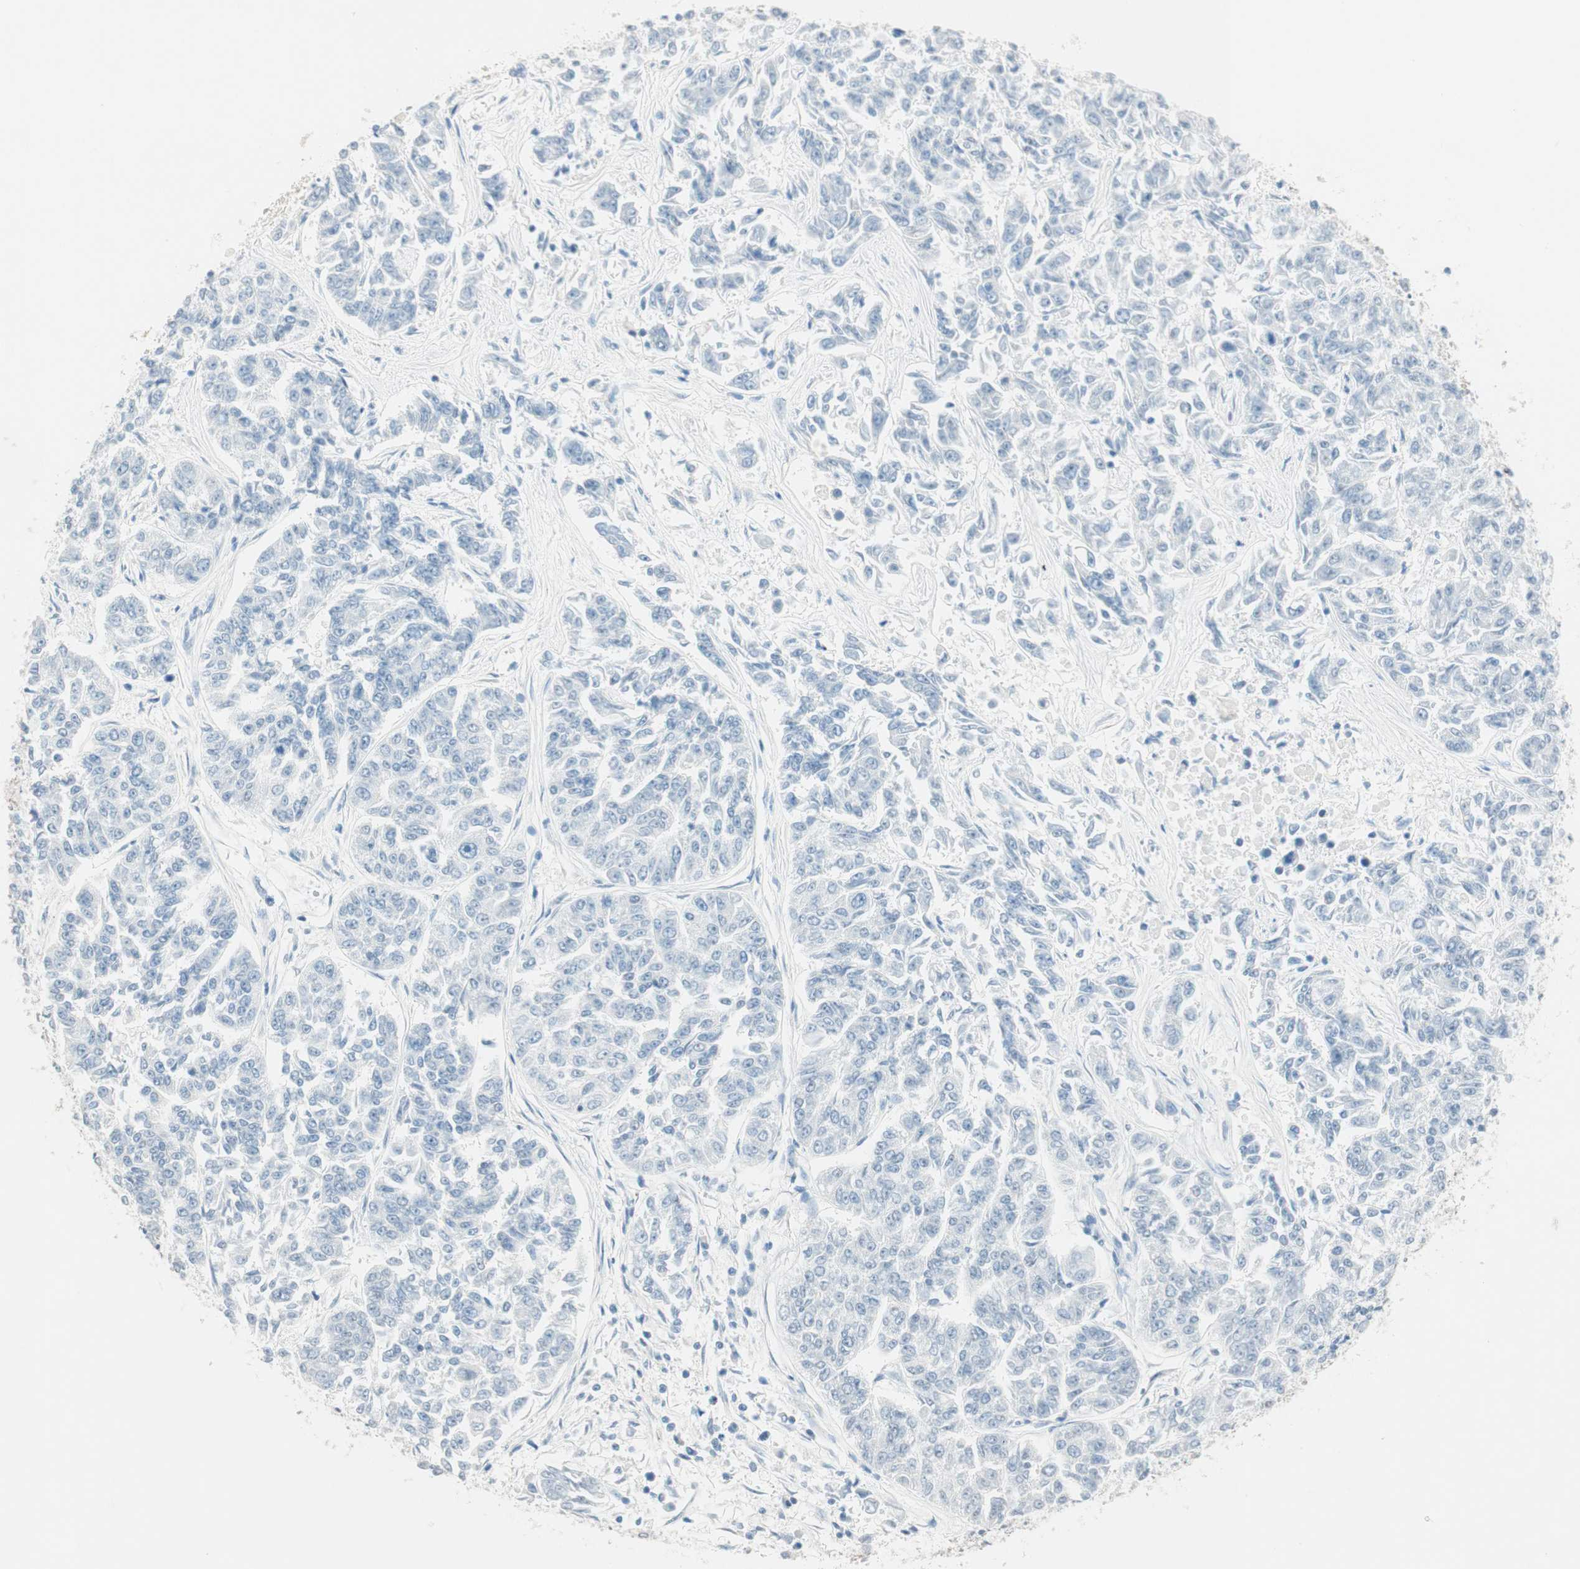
{"staining": {"intensity": "negative", "quantity": "none", "location": "none"}, "tissue": "lung cancer", "cell_type": "Tumor cells", "image_type": "cancer", "snomed": [{"axis": "morphology", "description": "Adenocarcinoma, NOS"}, {"axis": "topography", "description": "Lung"}], "caption": "Immunohistochemistry (IHC) photomicrograph of human lung adenocarcinoma stained for a protein (brown), which reveals no expression in tumor cells. (DAB (3,3'-diaminobenzidine) immunohistochemistry with hematoxylin counter stain).", "gene": "HPGD", "patient": {"sex": "male", "age": 84}}